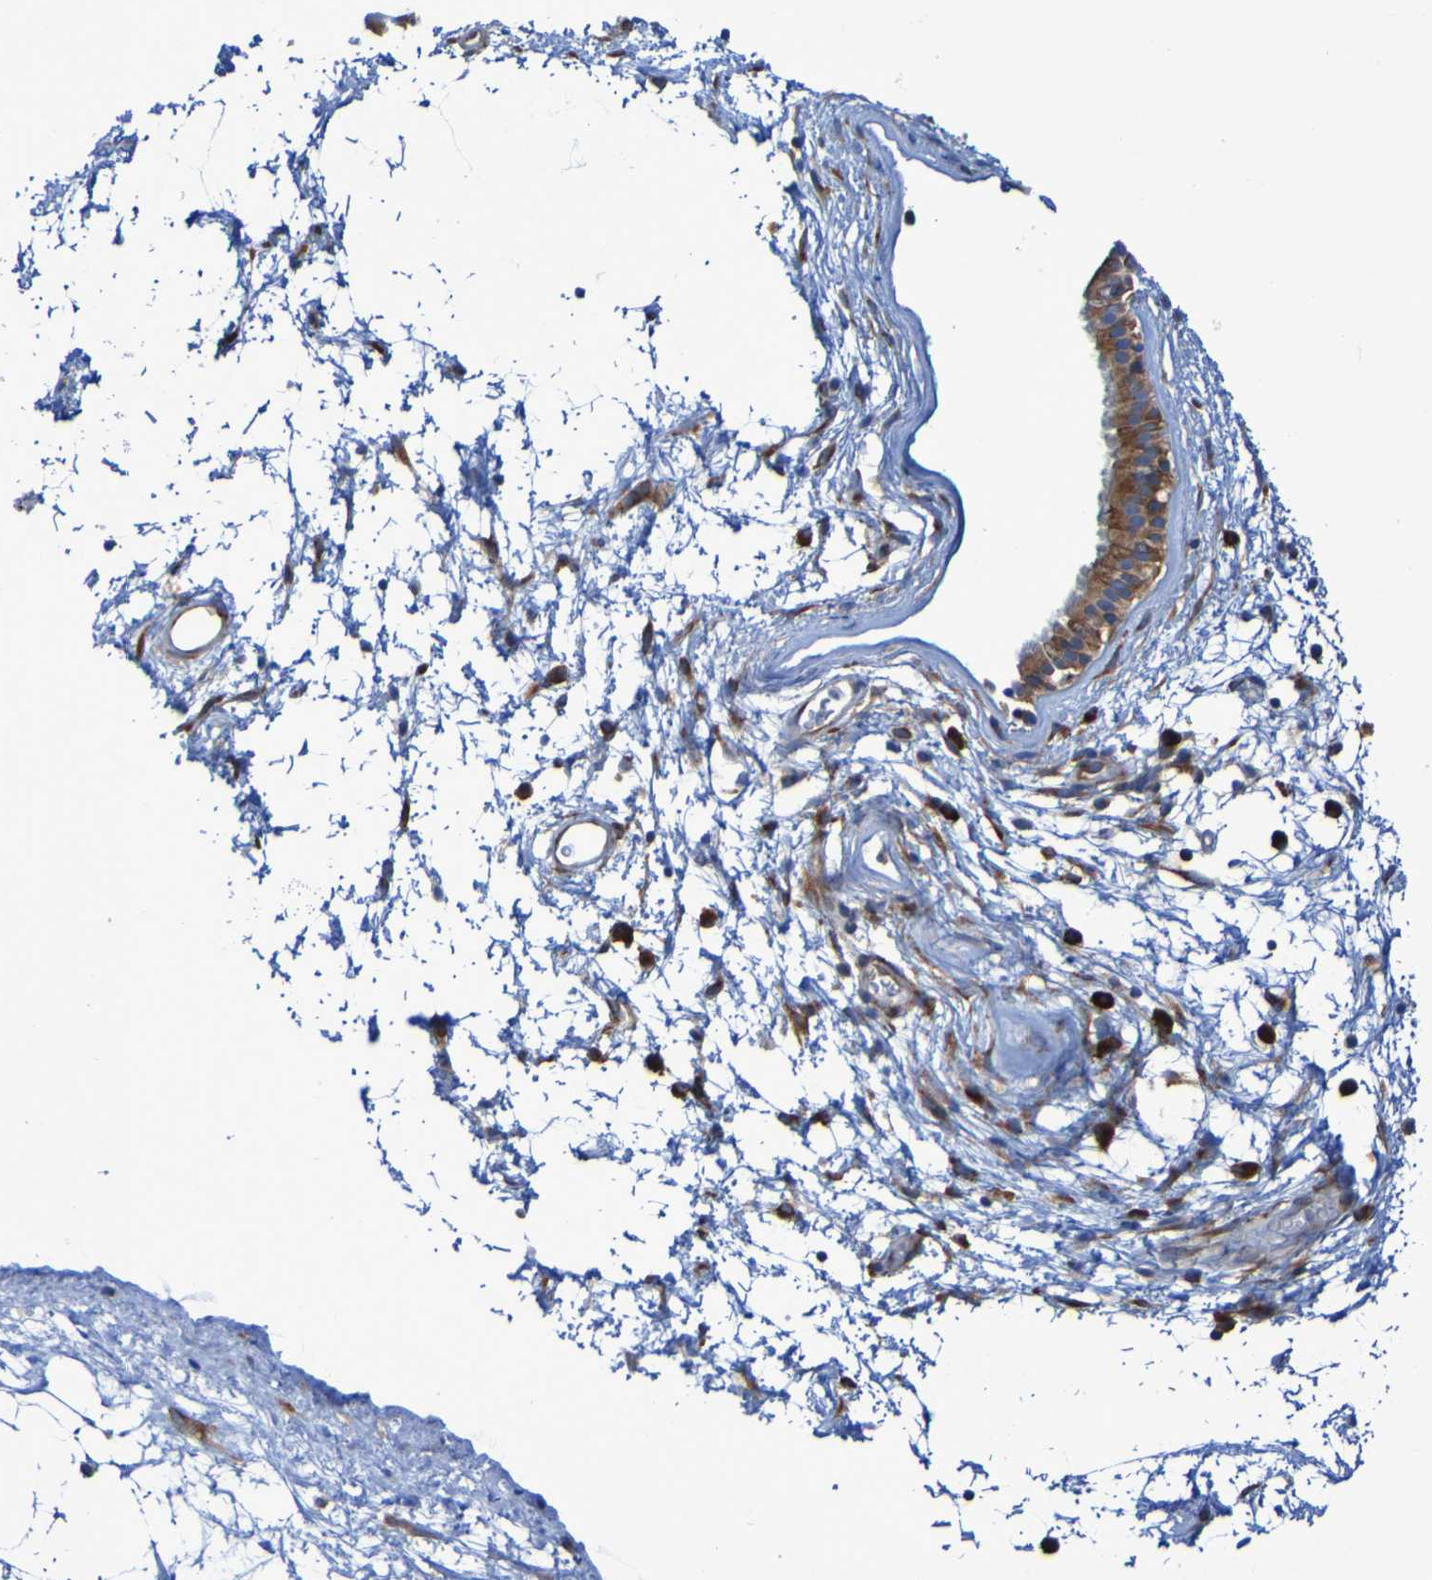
{"staining": {"intensity": "moderate", "quantity": ">75%", "location": "cytoplasmic/membranous"}, "tissue": "nasopharynx", "cell_type": "Respiratory epithelial cells", "image_type": "normal", "snomed": [{"axis": "morphology", "description": "Normal tissue, NOS"}, {"axis": "morphology", "description": "Inflammation, NOS"}, {"axis": "topography", "description": "Nasopharynx"}], "caption": "Protein expression analysis of benign nasopharynx displays moderate cytoplasmic/membranous expression in about >75% of respiratory epithelial cells. The protein is shown in brown color, while the nuclei are stained blue.", "gene": "FKBP3", "patient": {"sex": "male", "age": 48}}